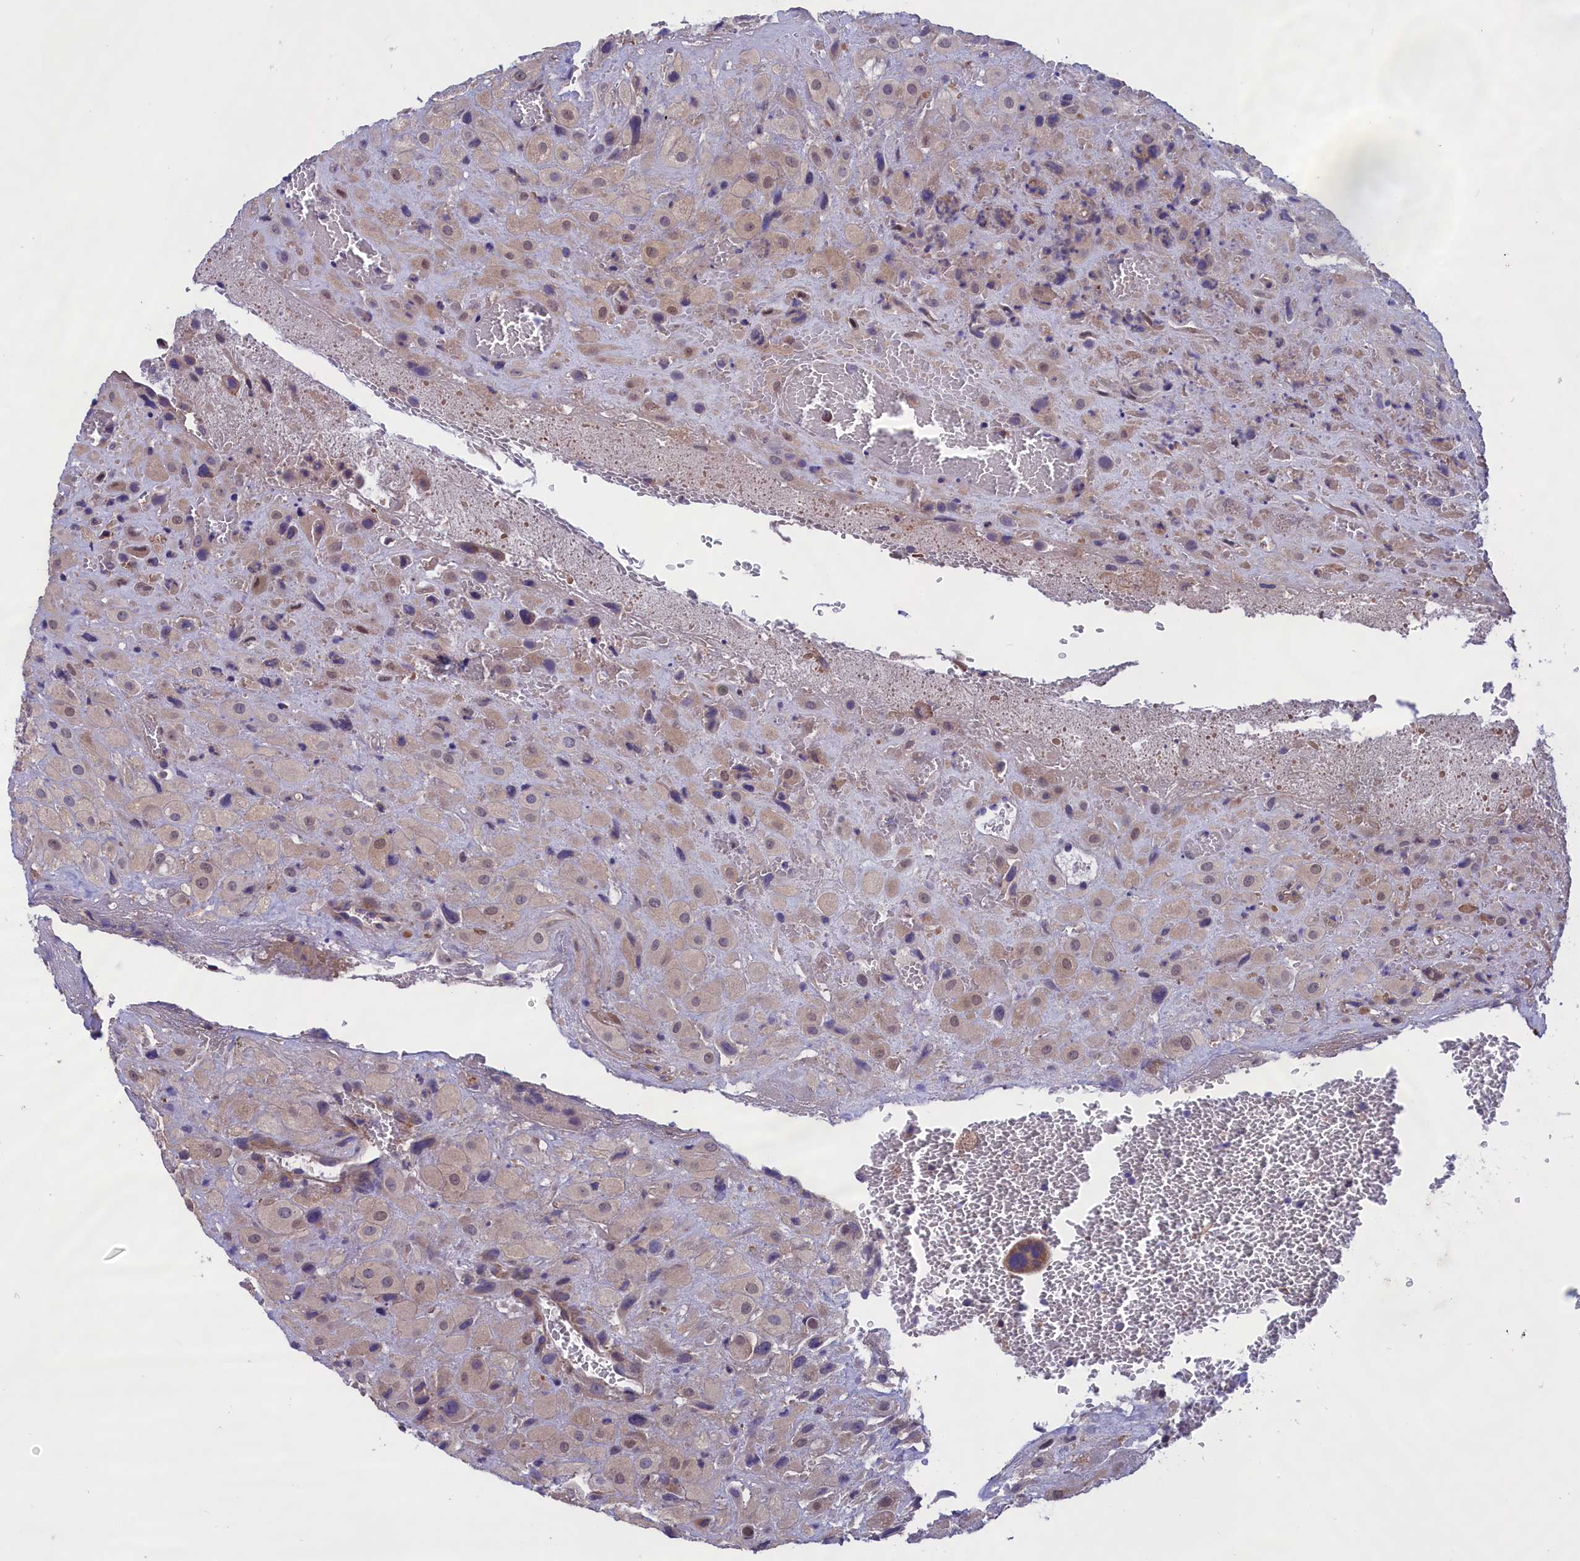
{"staining": {"intensity": "weak", "quantity": "25%-75%", "location": "cytoplasmic/membranous"}, "tissue": "placenta", "cell_type": "Decidual cells", "image_type": "normal", "snomed": [{"axis": "morphology", "description": "Normal tissue, NOS"}, {"axis": "topography", "description": "Placenta"}], "caption": "Protein expression analysis of benign placenta demonstrates weak cytoplasmic/membranous expression in about 25%-75% of decidual cells.", "gene": "AMDHD2", "patient": {"sex": "female", "age": 35}}